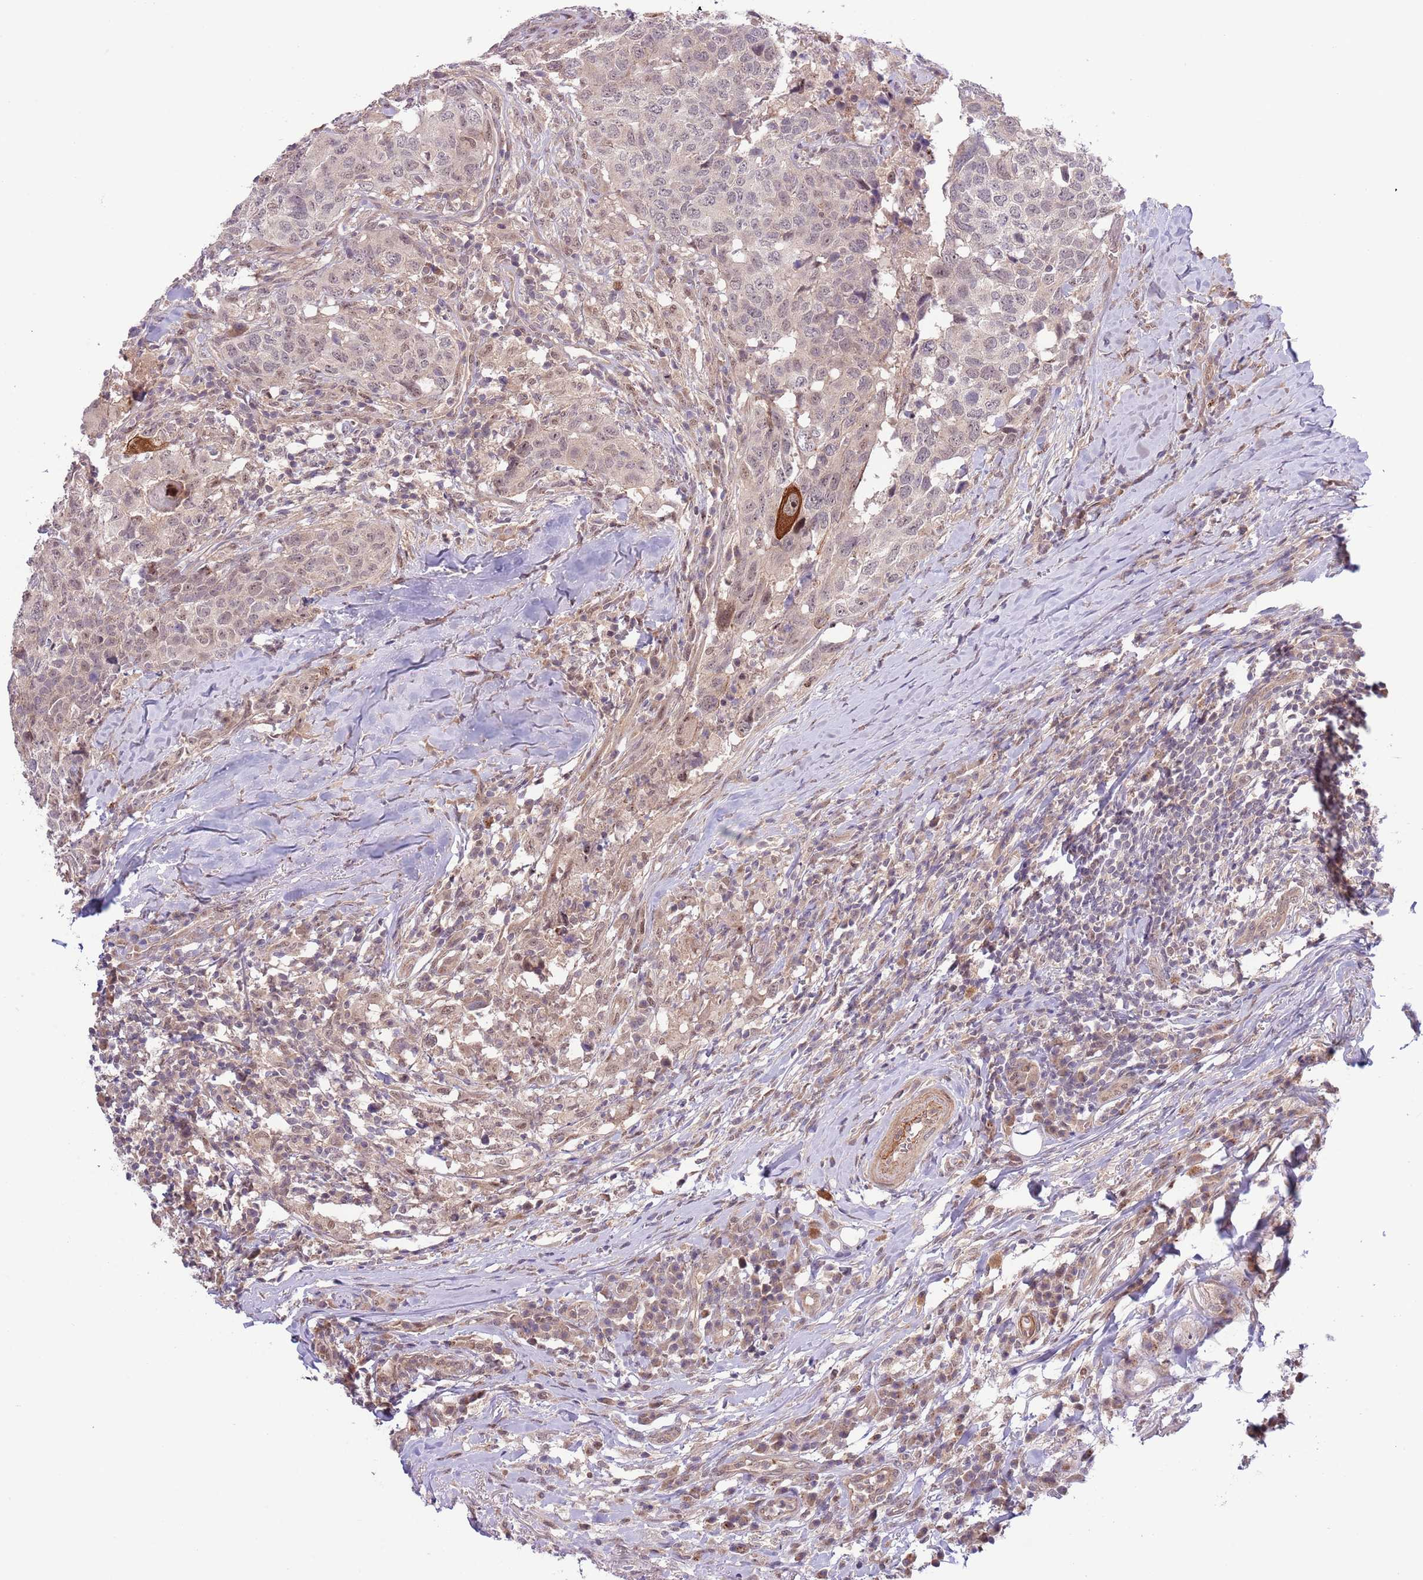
{"staining": {"intensity": "strong", "quantity": "<25%", "location": "cytoplasmic/membranous,nuclear"}, "tissue": "head and neck cancer", "cell_type": "Tumor cells", "image_type": "cancer", "snomed": [{"axis": "morphology", "description": "Normal tissue, NOS"}, {"axis": "morphology", "description": "Squamous cell carcinoma, NOS"}, {"axis": "topography", "description": "Skeletal muscle"}, {"axis": "topography", "description": "Vascular tissue"}, {"axis": "topography", "description": "Peripheral nerve tissue"}, {"axis": "topography", "description": "Head-Neck"}], "caption": "Tumor cells display strong cytoplasmic/membranous and nuclear positivity in about <25% of cells in squamous cell carcinoma (head and neck).", "gene": "PRR16", "patient": {"sex": "male", "age": 66}}